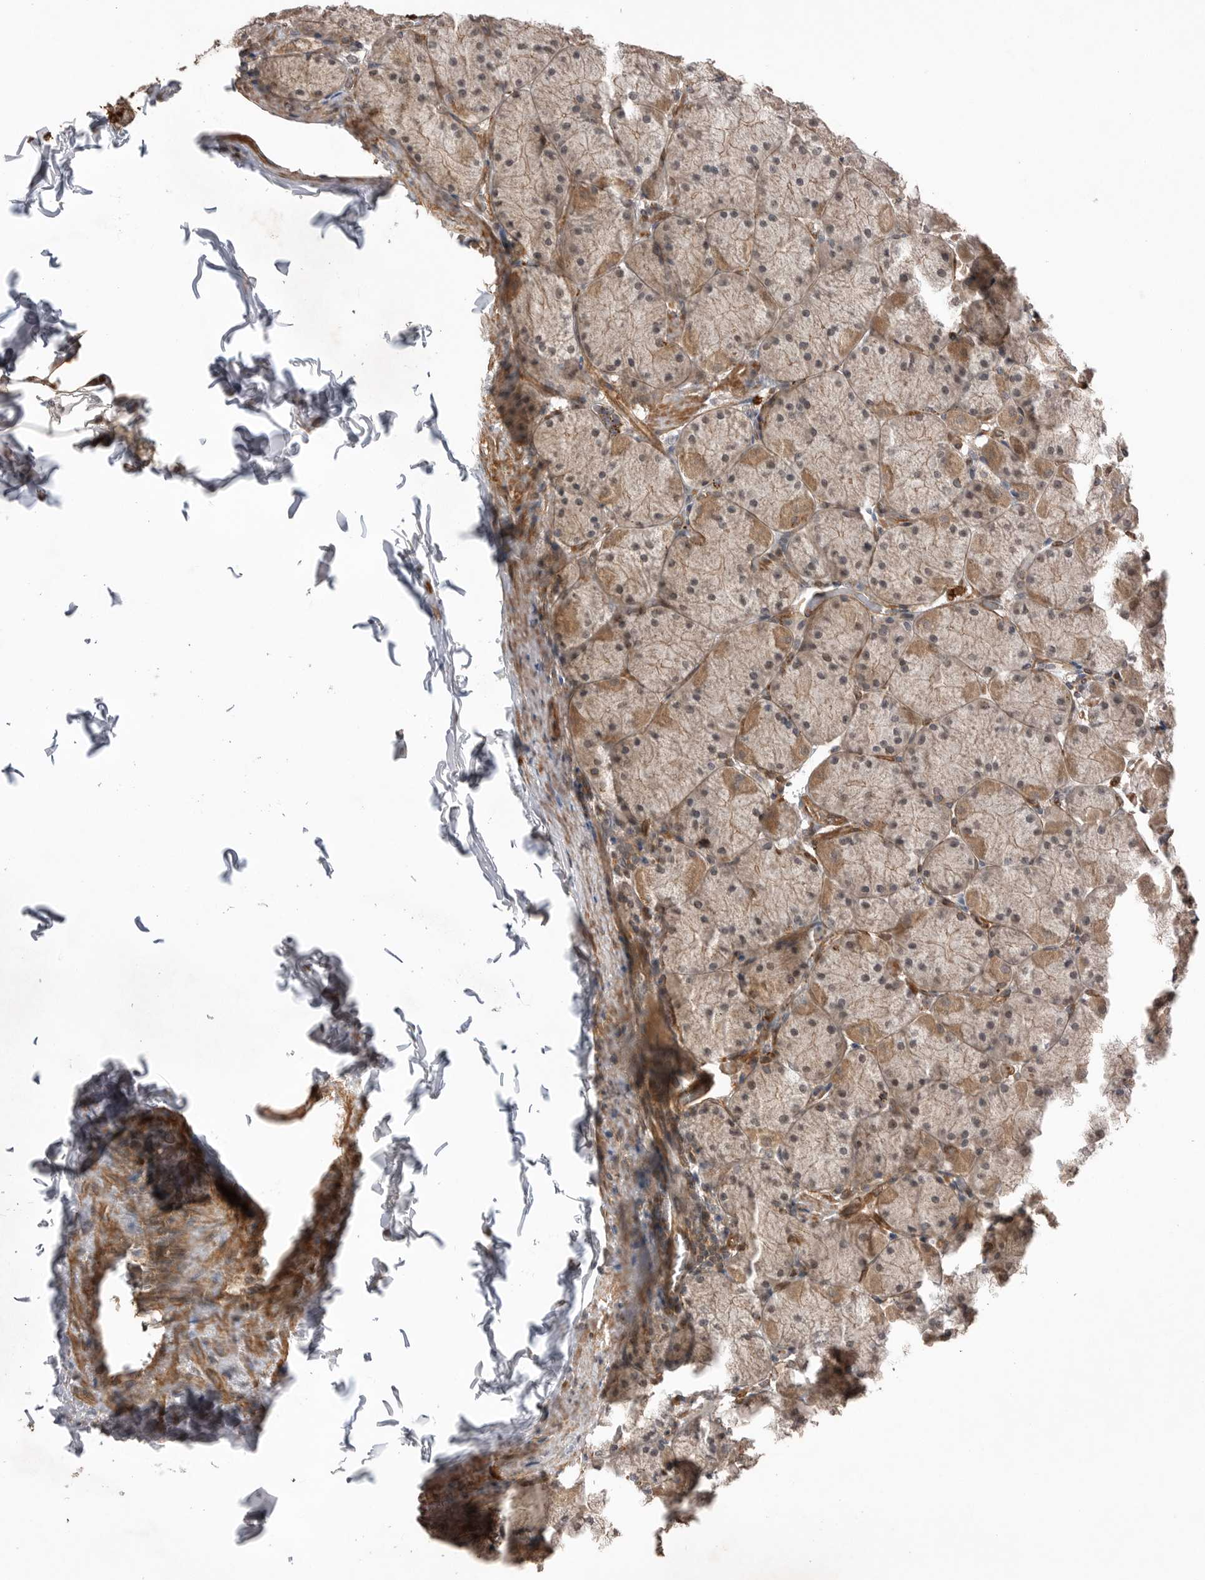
{"staining": {"intensity": "moderate", "quantity": ">75%", "location": "cytoplasmic/membranous"}, "tissue": "stomach", "cell_type": "Glandular cells", "image_type": "normal", "snomed": [{"axis": "morphology", "description": "Normal tissue, NOS"}, {"axis": "topography", "description": "Stomach, upper"}], "caption": "IHC of benign stomach reveals medium levels of moderate cytoplasmic/membranous staining in approximately >75% of glandular cells. (DAB IHC with brightfield microscopy, high magnification).", "gene": "PEAK1", "patient": {"sex": "female", "age": 56}}